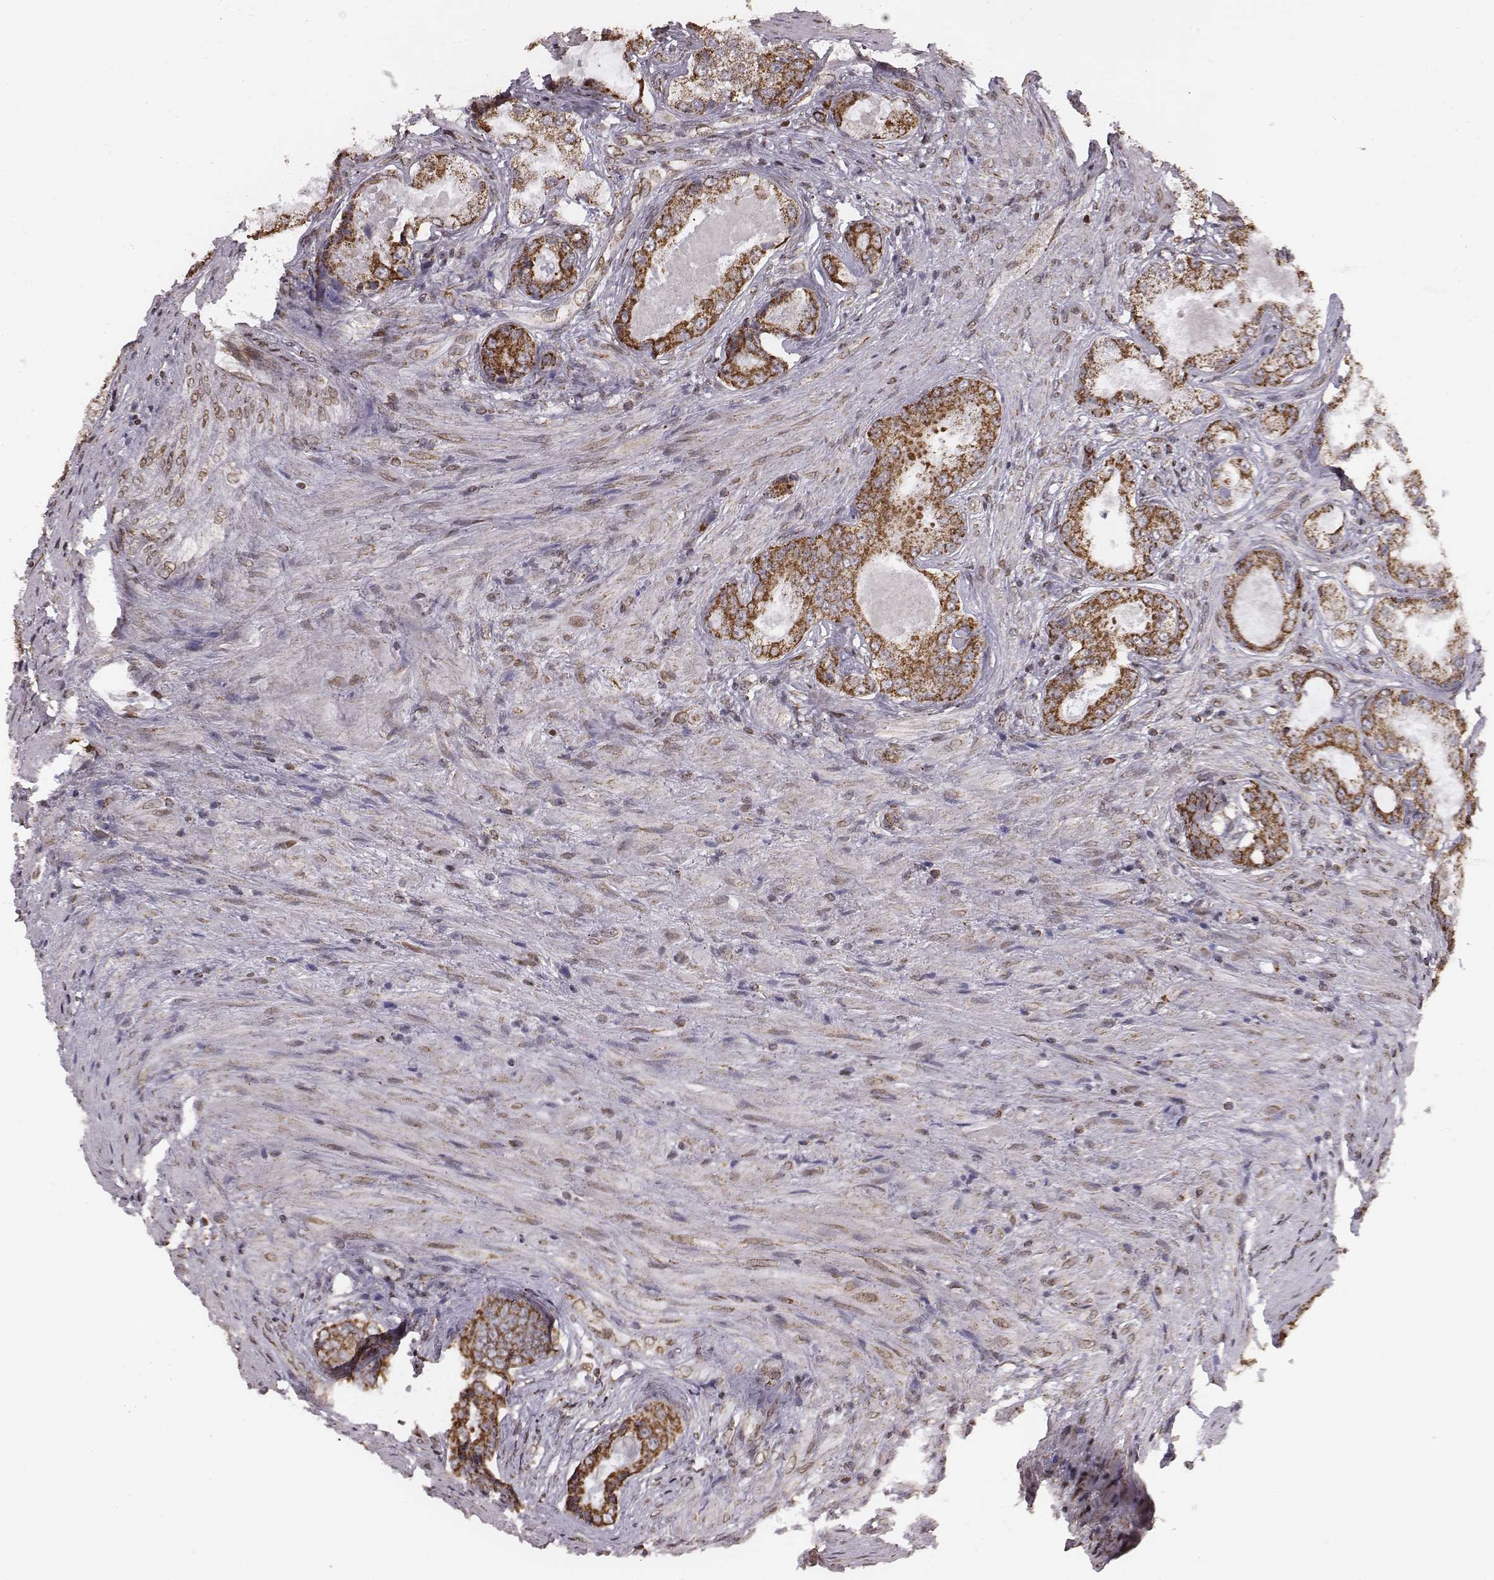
{"staining": {"intensity": "moderate", "quantity": ">75%", "location": "cytoplasmic/membranous"}, "tissue": "prostate cancer", "cell_type": "Tumor cells", "image_type": "cancer", "snomed": [{"axis": "morphology", "description": "Adenocarcinoma, Low grade"}, {"axis": "topography", "description": "Prostate"}], "caption": "High-power microscopy captured an immunohistochemistry (IHC) photomicrograph of prostate low-grade adenocarcinoma, revealing moderate cytoplasmic/membranous expression in about >75% of tumor cells. (Stains: DAB (3,3'-diaminobenzidine) in brown, nuclei in blue, Microscopy: brightfield microscopy at high magnification).", "gene": "ACOT2", "patient": {"sex": "male", "age": 68}}